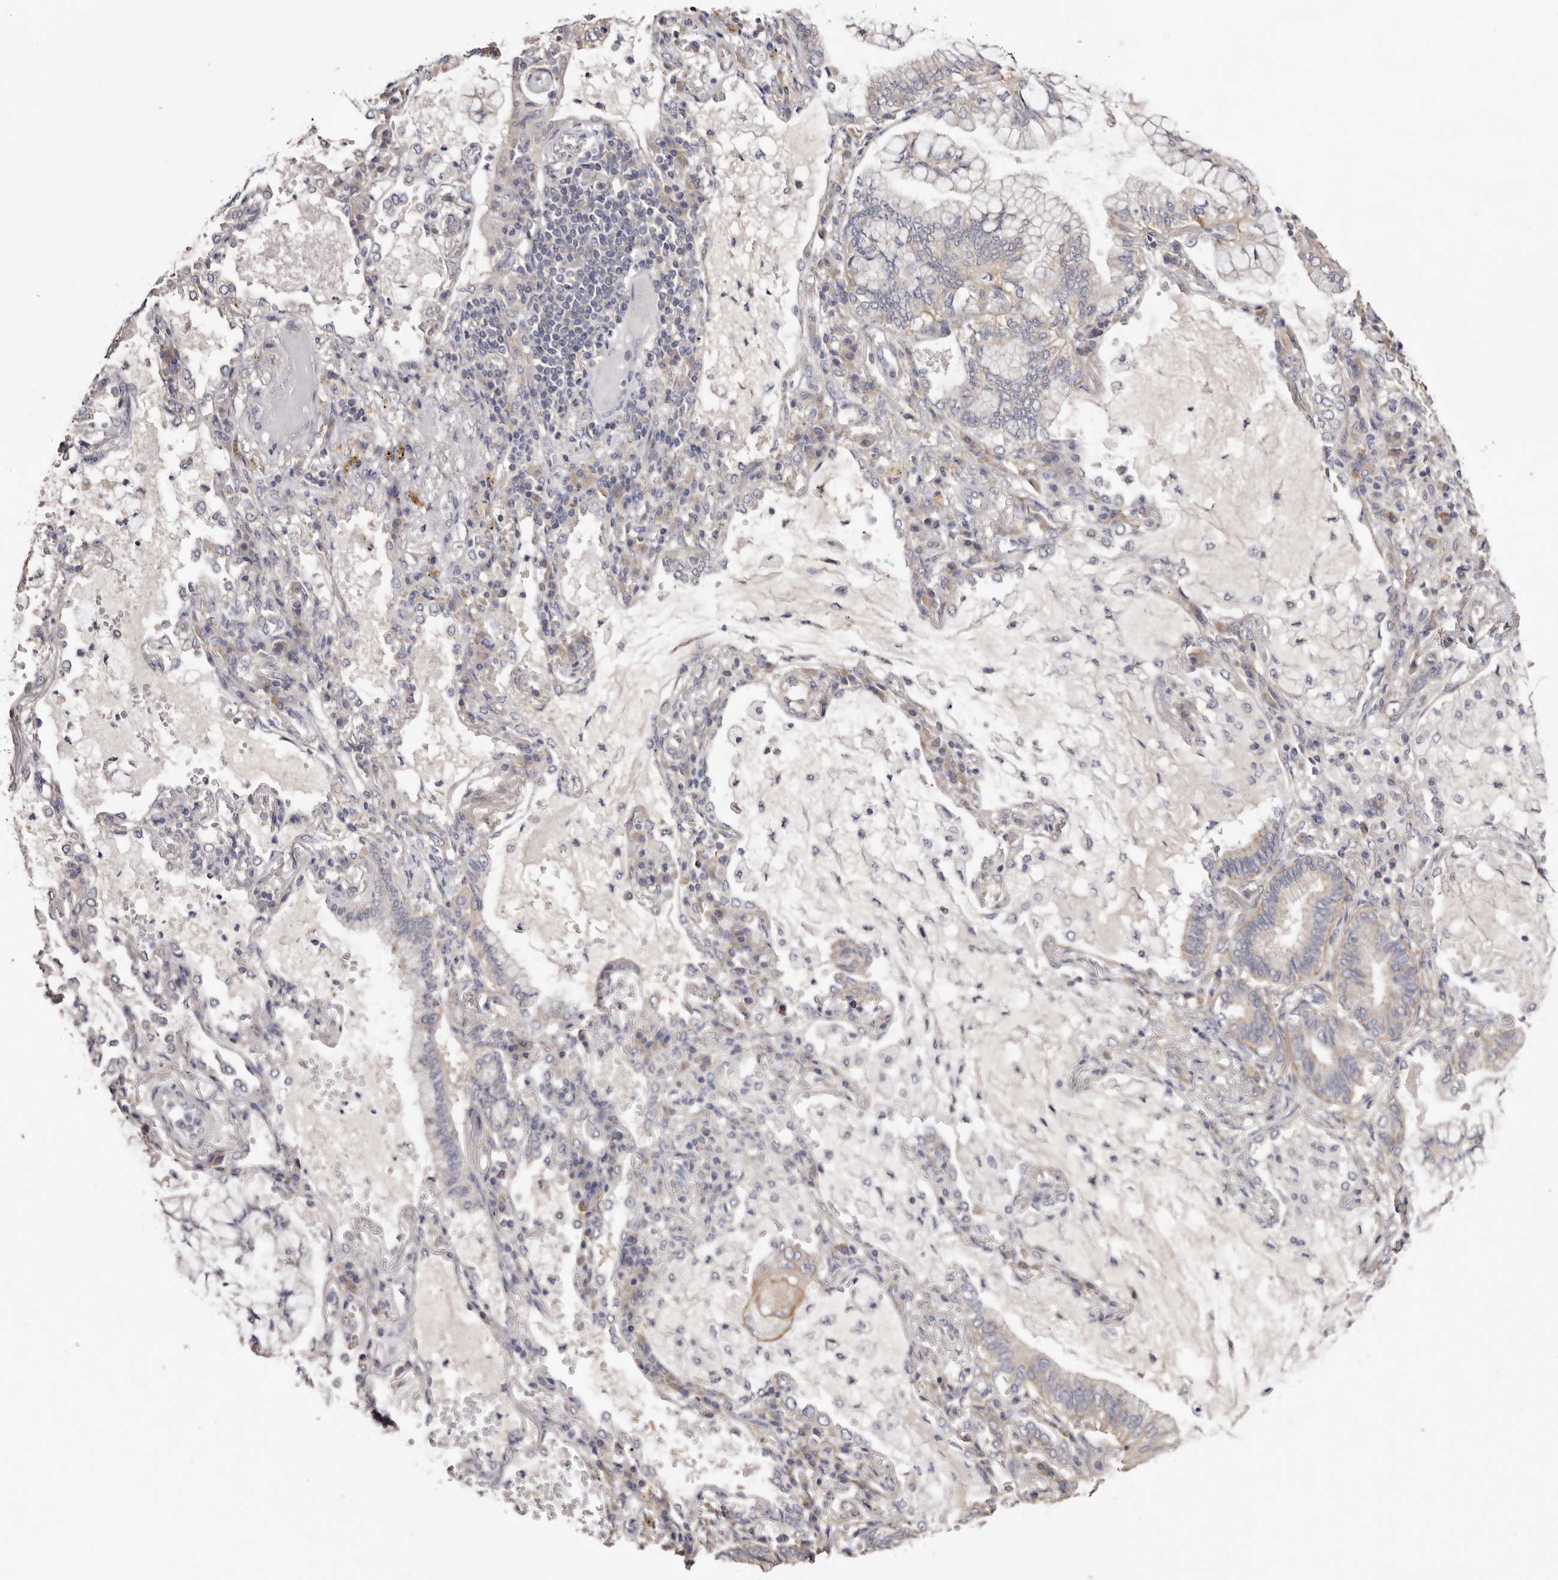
{"staining": {"intensity": "moderate", "quantity": "<25%", "location": "cytoplasmic/membranous"}, "tissue": "lung cancer", "cell_type": "Tumor cells", "image_type": "cancer", "snomed": [{"axis": "morphology", "description": "Adenocarcinoma, NOS"}, {"axis": "topography", "description": "Lung"}], "caption": "The immunohistochemical stain labels moderate cytoplasmic/membranous positivity in tumor cells of adenocarcinoma (lung) tissue.", "gene": "FAM167B", "patient": {"sex": "female", "age": 70}}